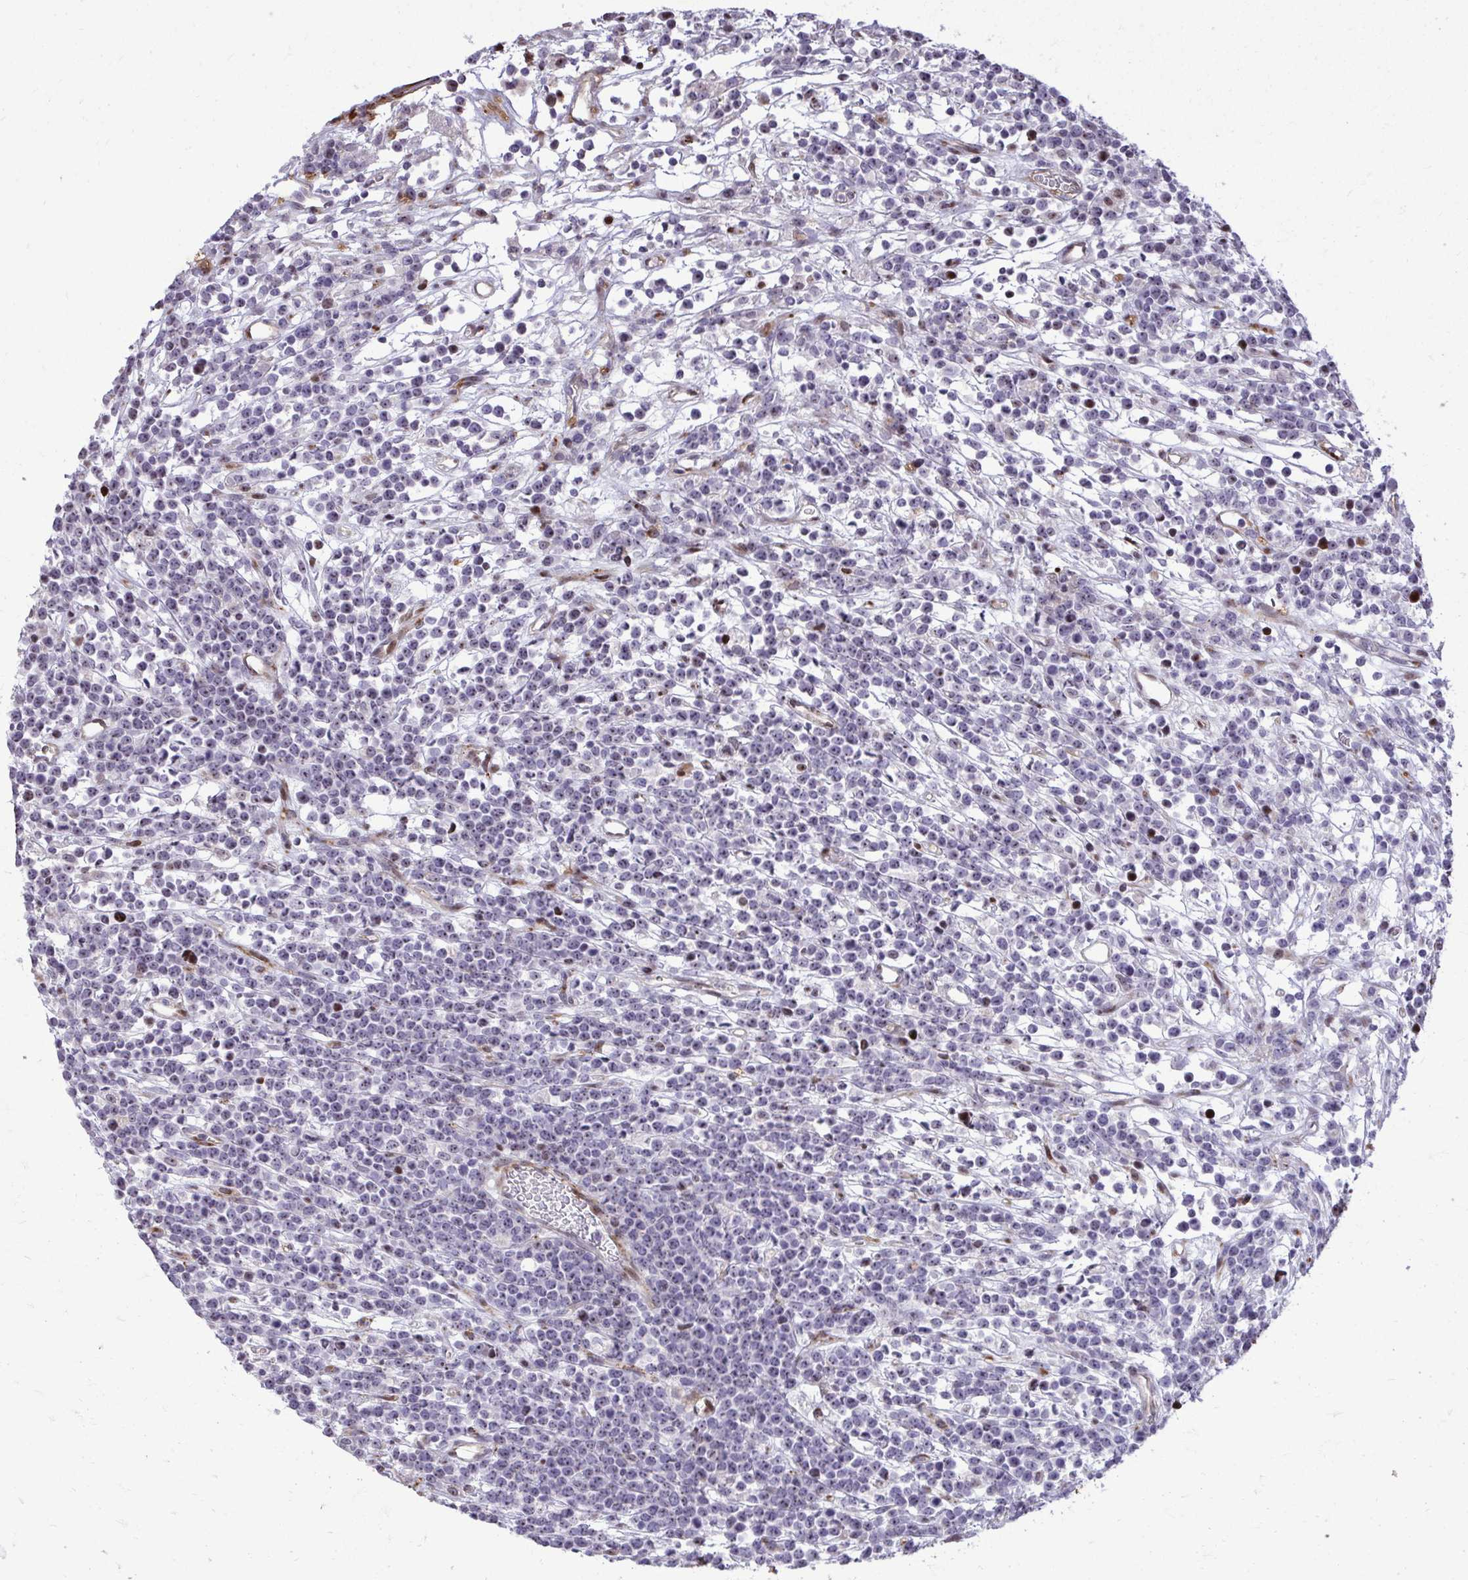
{"staining": {"intensity": "strong", "quantity": "<25%", "location": "nuclear"}, "tissue": "lymphoma", "cell_type": "Tumor cells", "image_type": "cancer", "snomed": [{"axis": "morphology", "description": "Malignant lymphoma, non-Hodgkin's type, High grade"}, {"axis": "topography", "description": "Ovary"}], "caption": "Human lymphoma stained with a brown dye demonstrates strong nuclear positive expression in approximately <25% of tumor cells.", "gene": "DLX4", "patient": {"sex": "female", "age": 56}}